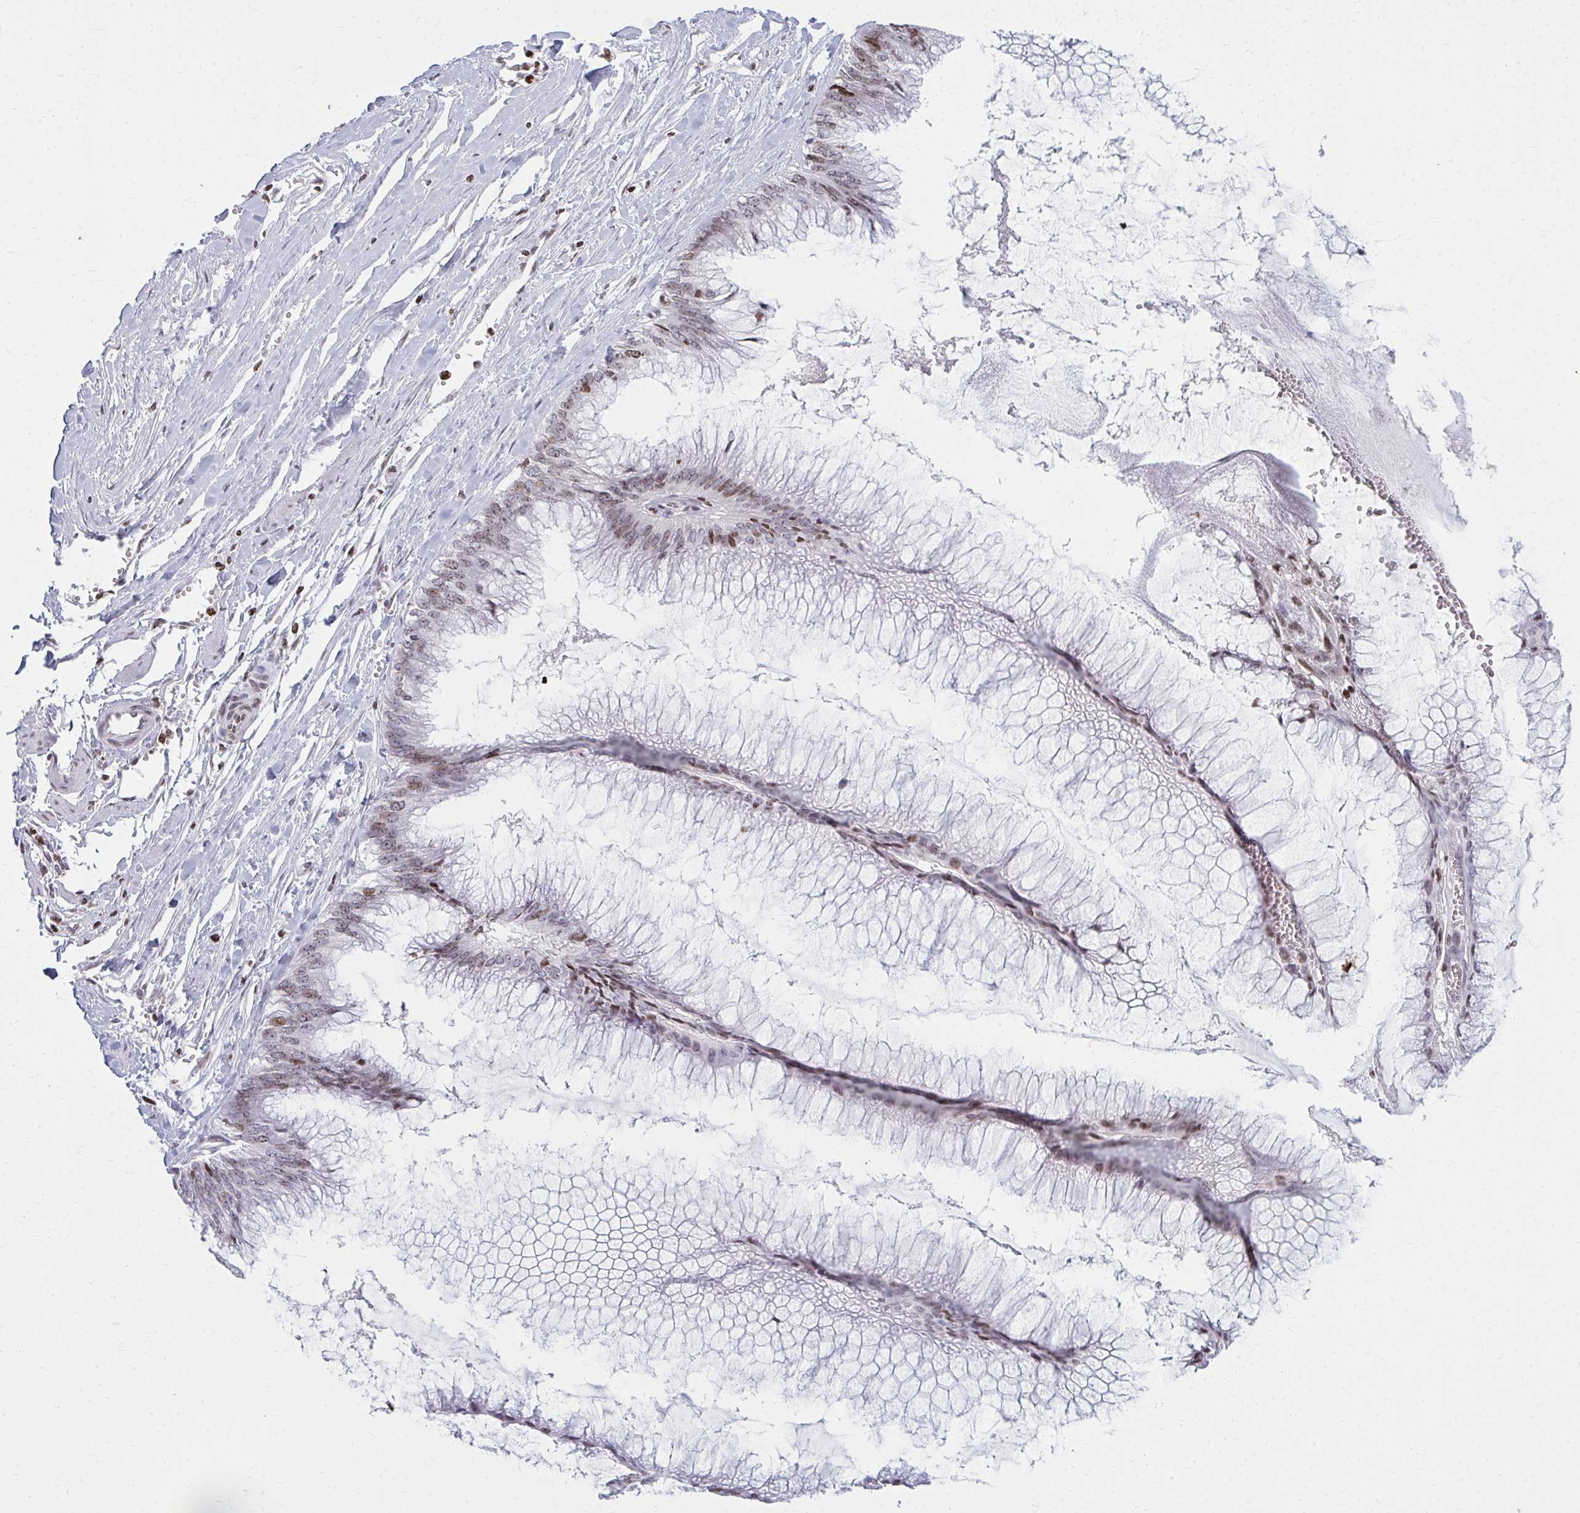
{"staining": {"intensity": "moderate", "quantity": "25%-75%", "location": "nuclear"}, "tissue": "ovarian cancer", "cell_type": "Tumor cells", "image_type": "cancer", "snomed": [{"axis": "morphology", "description": "Cystadenocarcinoma, mucinous, NOS"}, {"axis": "topography", "description": "Ovary"}], "caption": "A histopathology image of ovarian cancer stained for a protein reveals moderate nuclear brown staining in tumor cells.", "gene": "AP5M1", "patient": {"sex": "female", "age": 44}}